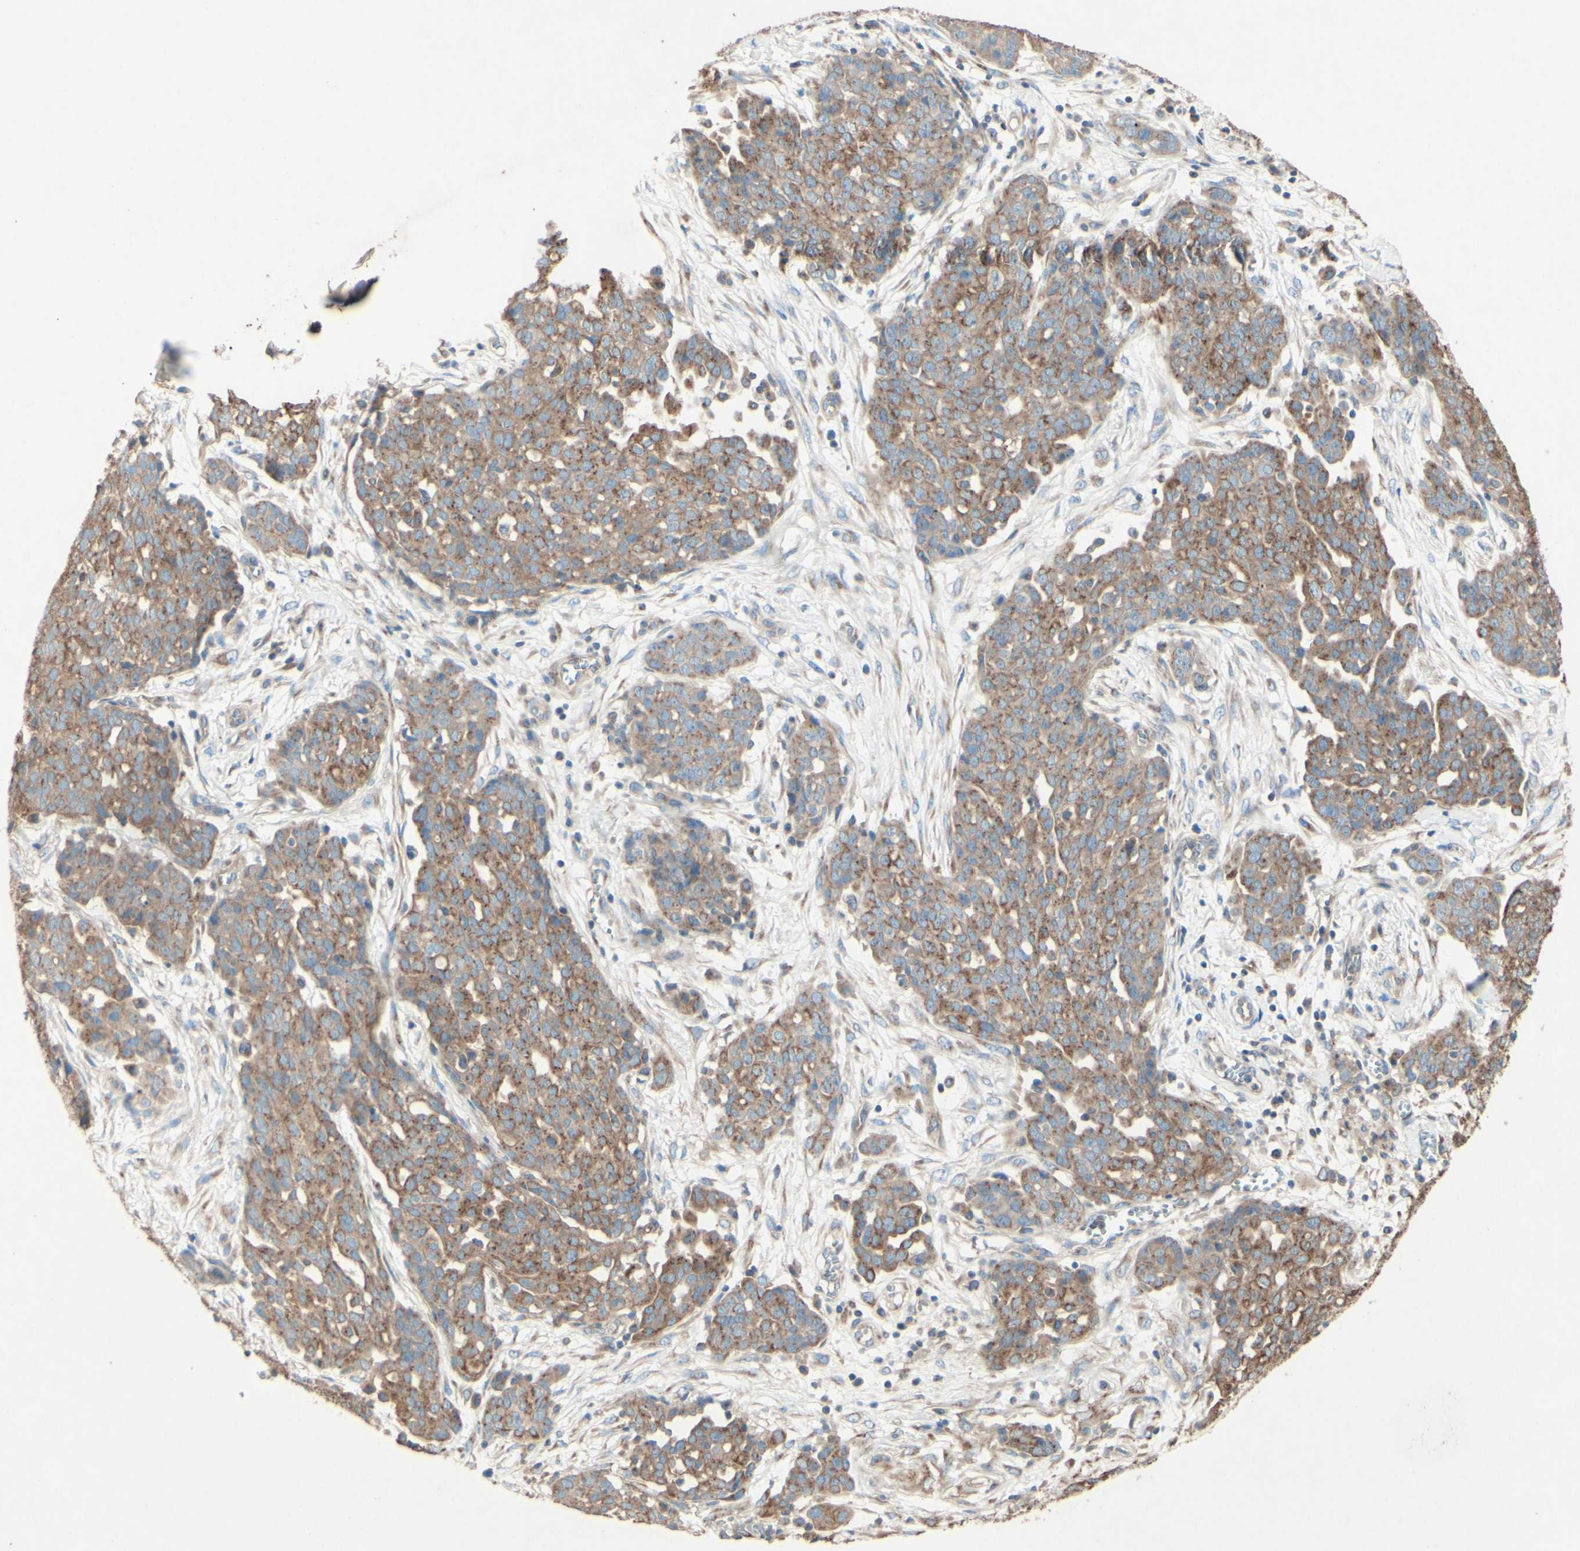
{"staining": {"intensity": "moderate", "quantity": ">75%", "location": "cytoplasmic/membranous"}, "tissue": "ovarian cancer", "cell_type": "Tumor cells", "image_type": "cancer", "snomed": [{"axis": "morphology", "description": "Cystadenocarcinoma, serous, NOS"}, {"axis": "topography", "description": "Soft tissue"}, {"axis": "topography", "description": "Ovary"}], "caption": "Approximately >75% of tumor cells in ovarian serous cystadenocarcinoma display moderate cytoplasmic/membranous protein expression as visualized by brown immunohistochemical staining.", "gene": "MTM1", "patient": {"sex": "female", "age": 57}}